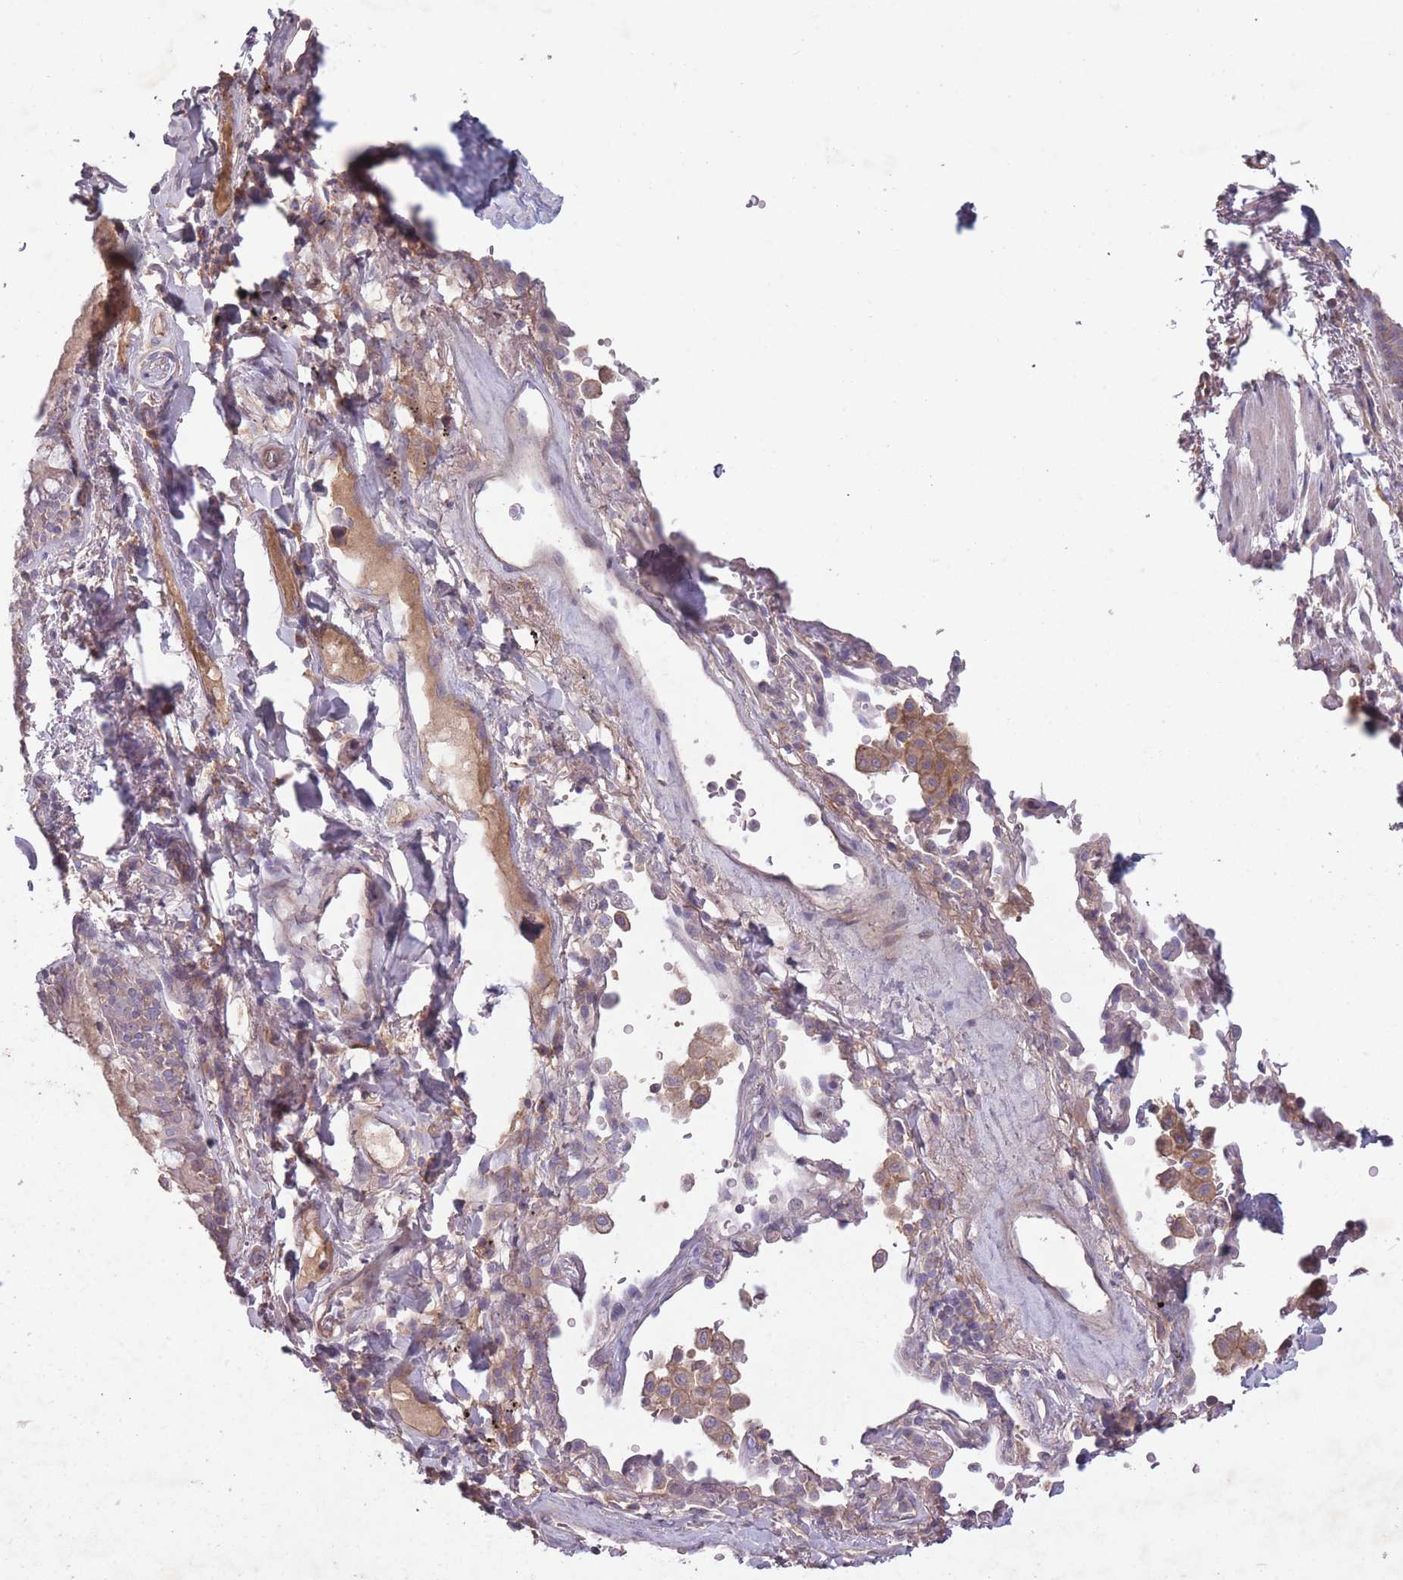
{"staining": {"intensity": "negative", "quantity": "none", "location": "none"}, "tissue": "nasopharynx", "cell_type": "Respiratory epithelial cells", "image_type": "normal", "snomed": [{"axis": "morphology", "description": "Normal tissue, NOS"}, {"axis": "morphology", "description": "Squamous cell carcinoma, NOS"}, {"axis": "topography", "description": "Nasopharynx"}, {"axis": "topography", "description": "Head-Neck"}], "caption": "A high-resolution micrograph shows immunohistochemistry (IHC) staining of unremarkable nasopharynx, which exhibits no significant expression in respiratory epithelial cells.", "gene": "OR2V1", "patient": {"sex": "male", "age": 85}}